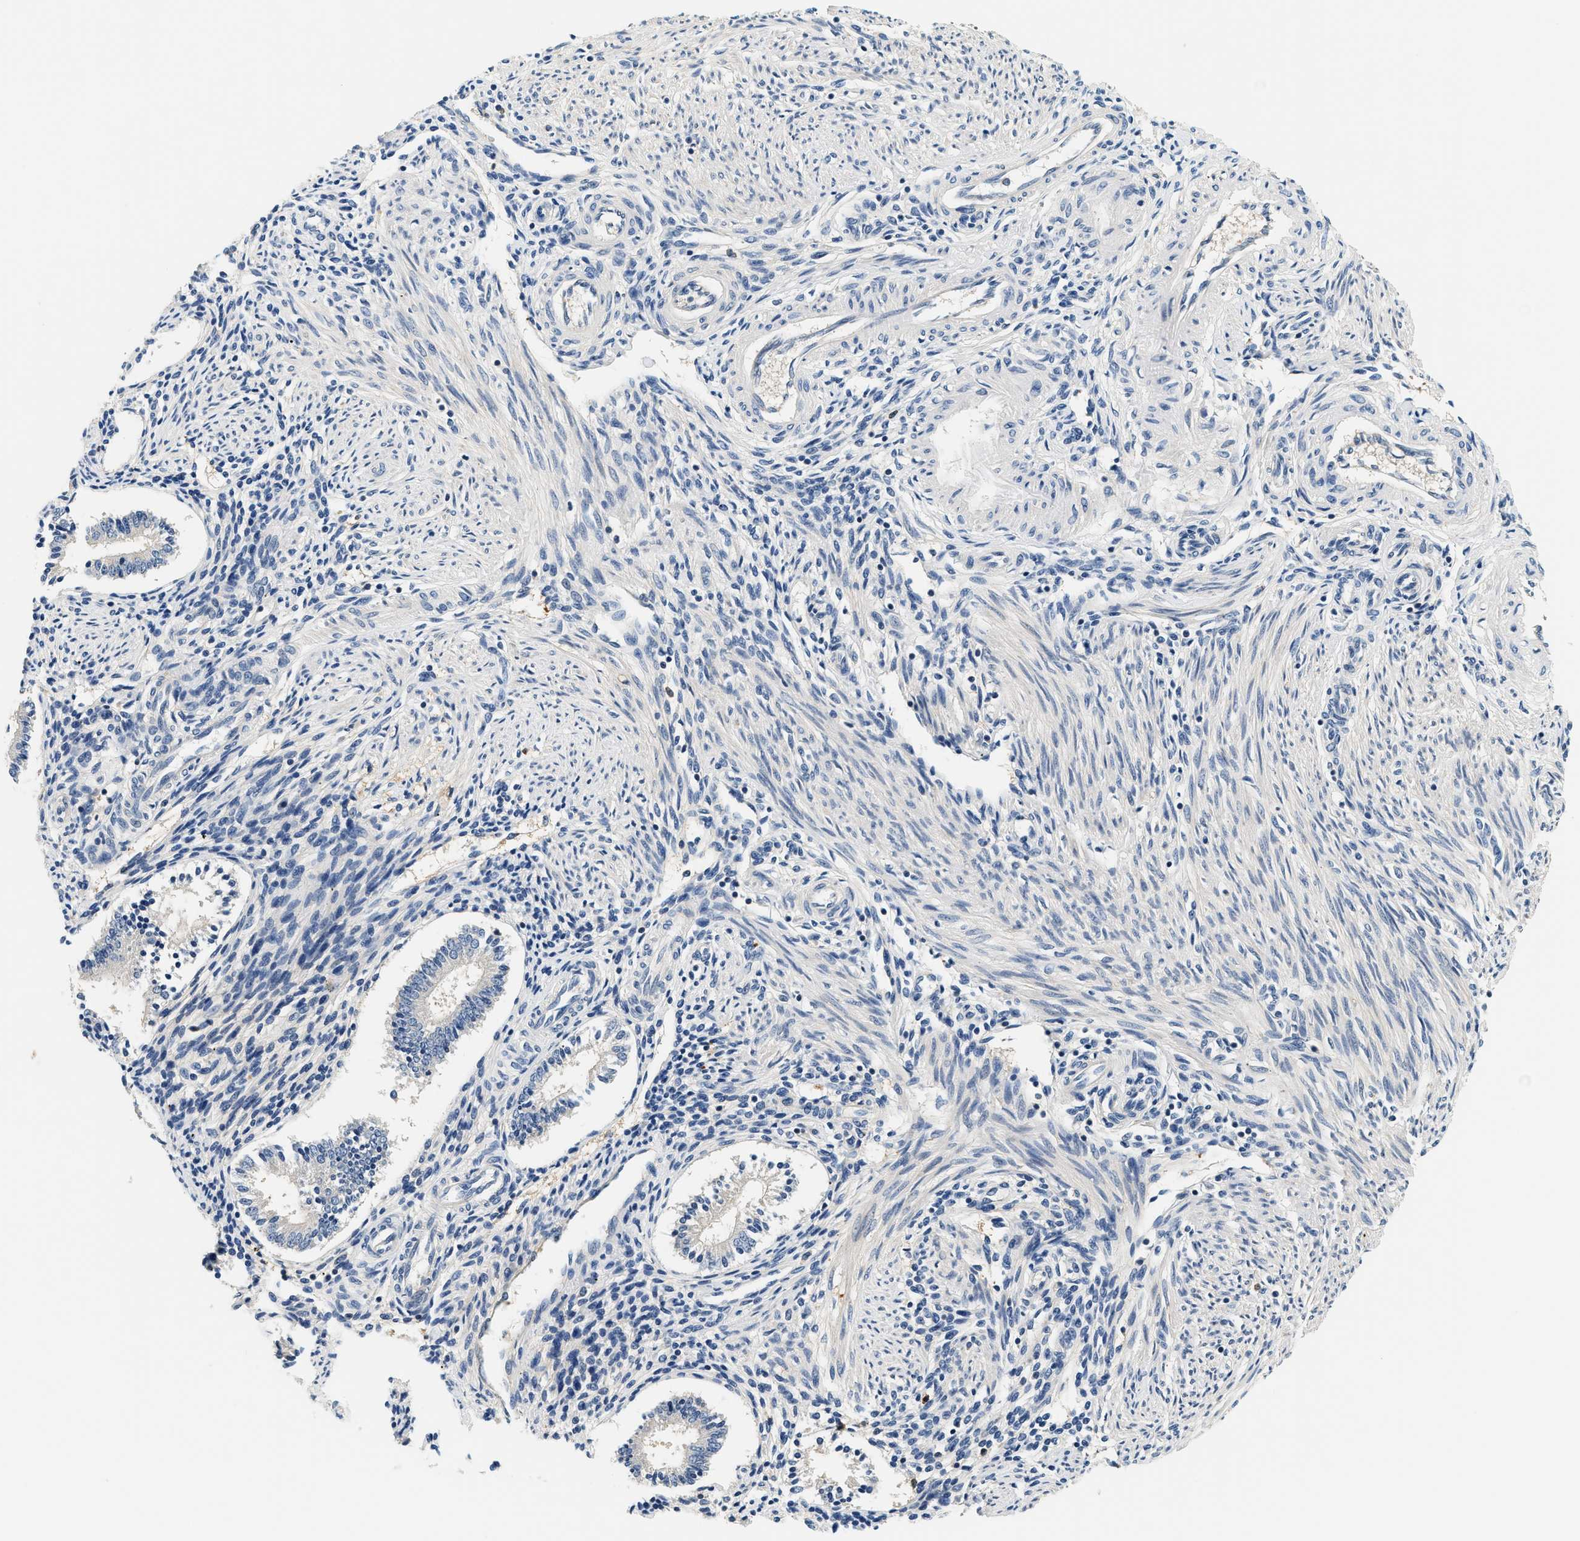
{"staining": {"intensity": "negative", "quantity": "none", "location": "none"}, "tissue": "endometrium", "cell_type": "Cells in endometrial stroma", "image_type": "normal", "snomed": [{"axis": "morphology", "description": "Normal tissue, NOS"}, {"axis": "topography", "description": "Endometrium"}], "caption": "Immunohistochemical staining of normal endometrium reveals no significant expression in cells in endometrial stroma.", "gene": "SLC35E1", "patient": {"sex": "female", "age": 42}}